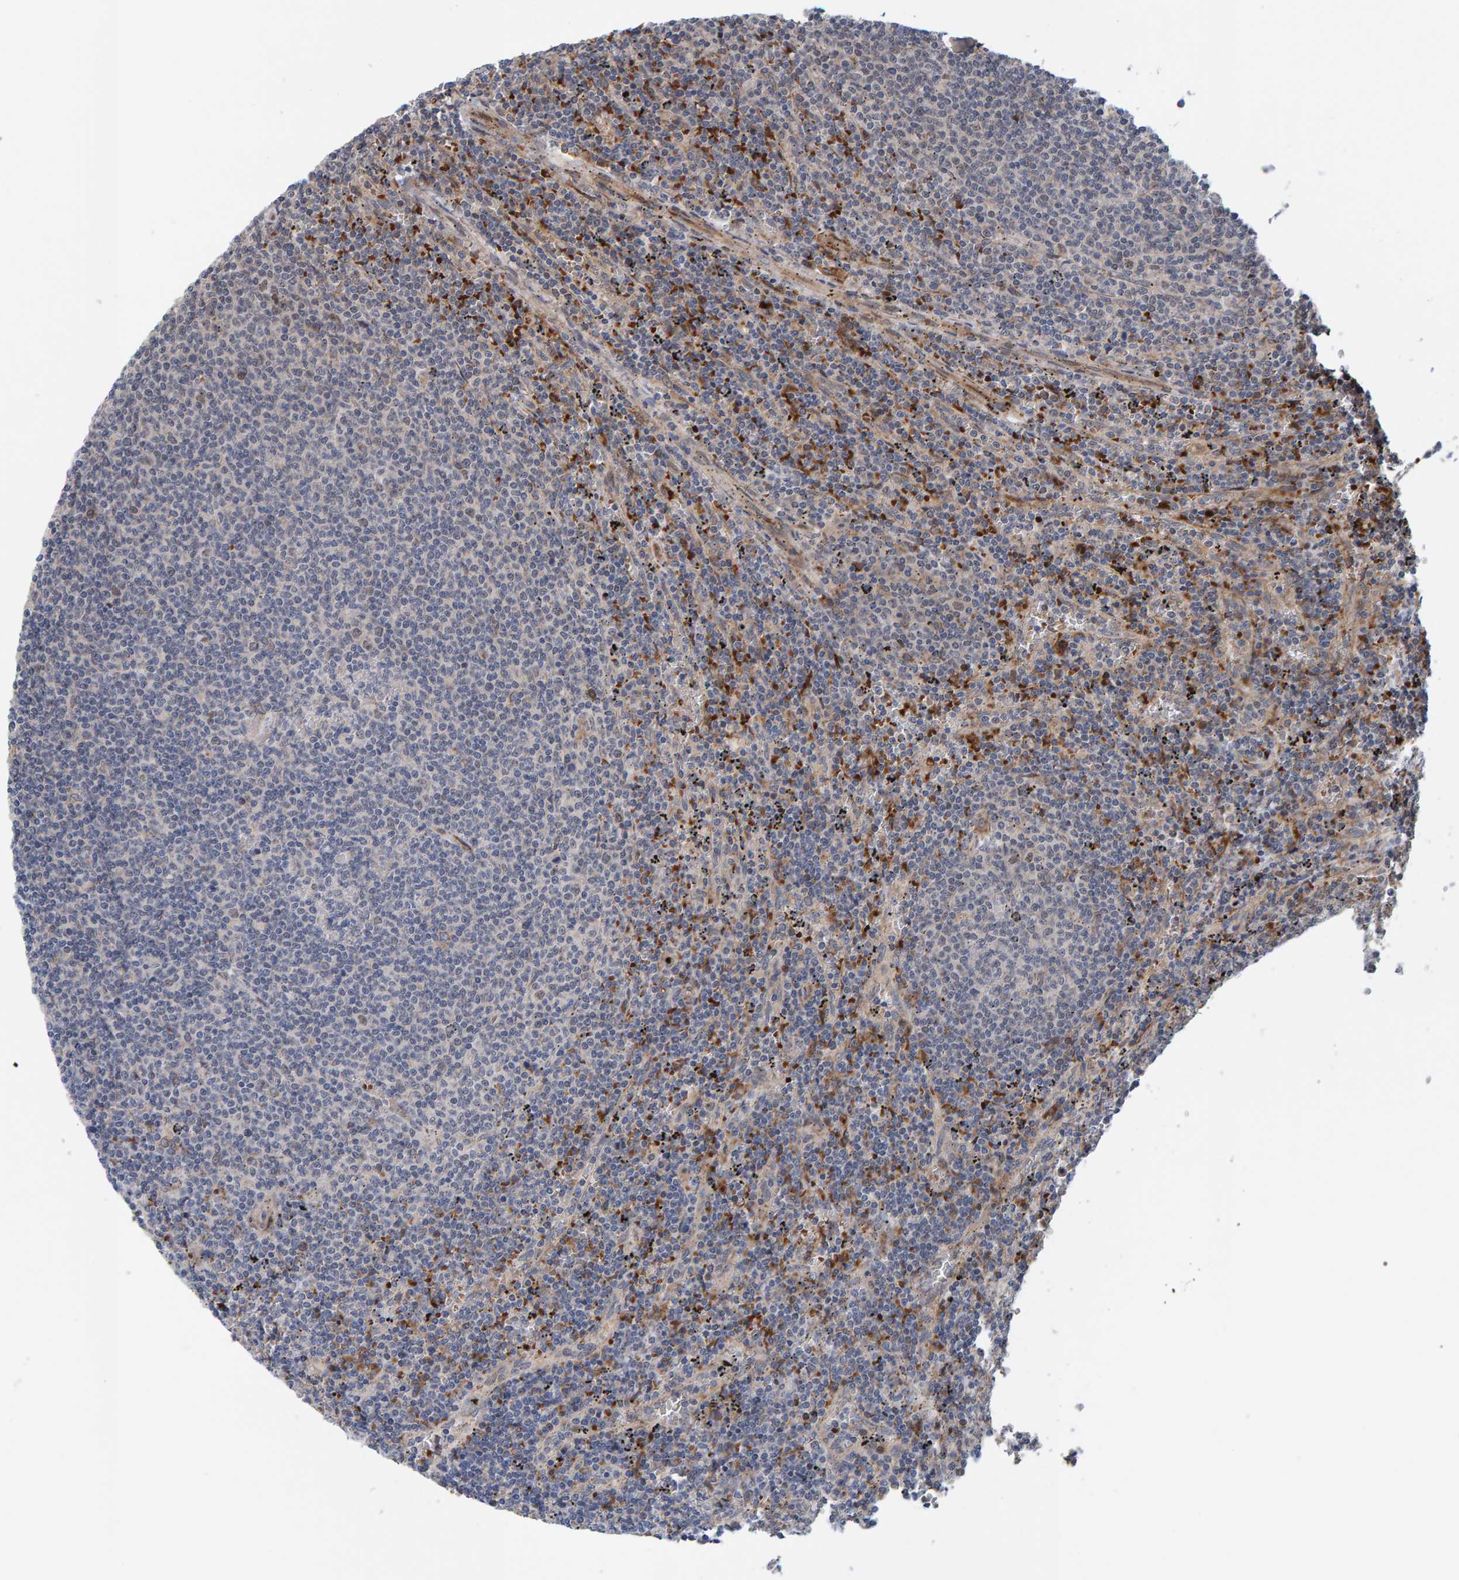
{"staining": {"intensity": "negative", "quantity": "none", "location": "none"}, "tissue": "lymphoma", "cell_type": "Tumor cells", "image_type": "cancer", "snomed": [{"axis": "morphology", "description": "Malignant lymphoma, non-Hodgkin's type, Low grade"}, {"axis": "topography", "description": "Spleen"}], "caption": "IHC micrograph of lymphoma stained for a protein (brown), which demonstrates no expression in tumor cells.", "gene": "MFSD6L", "patient": {"sex": "female", "age": 50}}